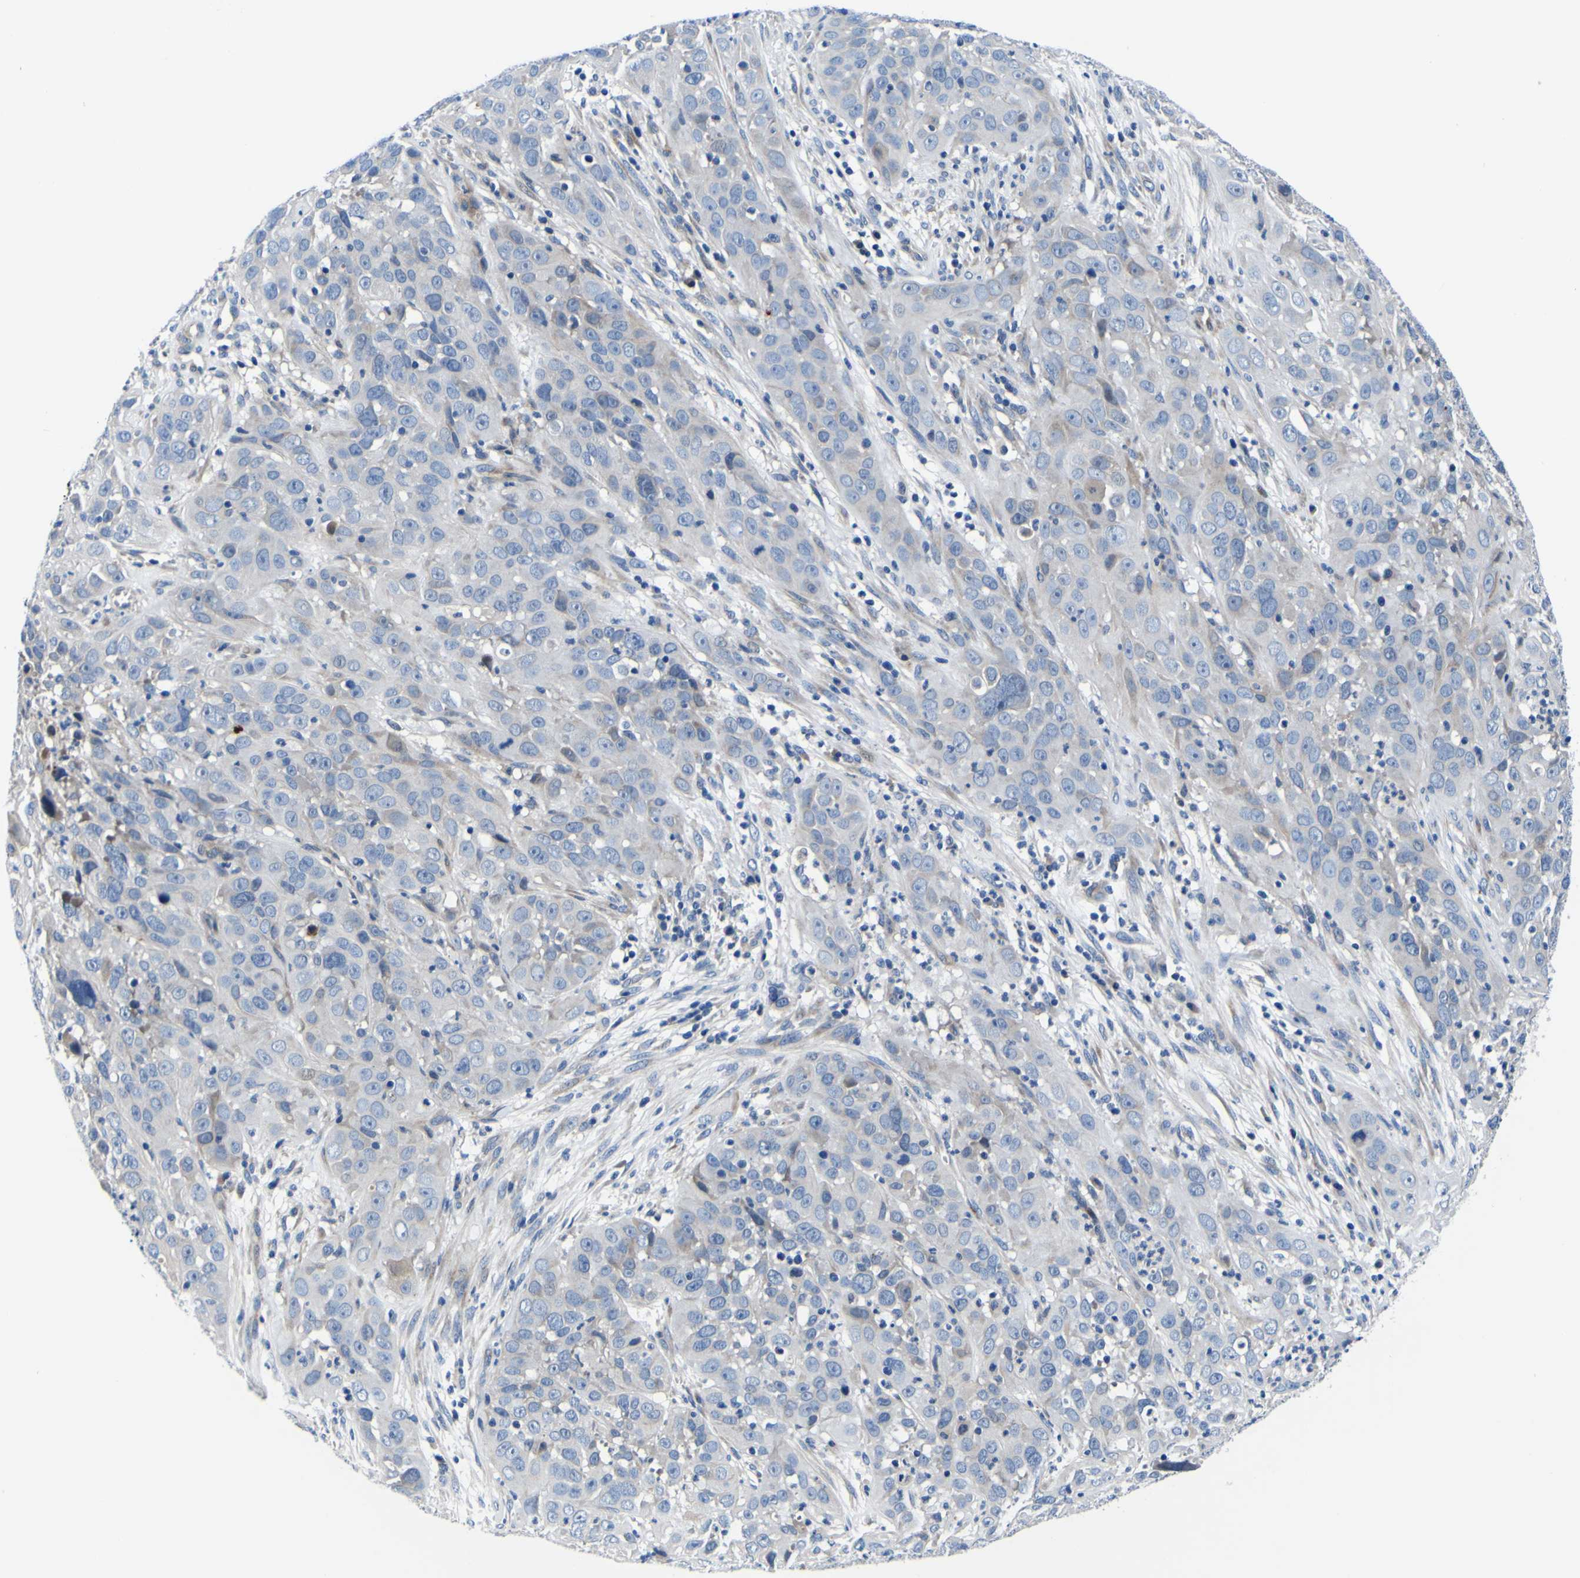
{"staining": {"intensity": "negative", "quantity": "none", "location": "none"}, "tissue": "cervical cancer", "cell_type": "Tumor cells", "image_type": "cancer", "snomed": [{"axis": "morphology", "description": "Squamous cell carcinoma, NOS"}, {"axis": "topography", "description": "Cervix"}], "caption": "Cervical cancer (squamous cell carcinoma) was stained to show a protein in brown. There is no significant positivity in tumor cells. (Immunohistochemistry, brightfield microscopy, high magnification).", "gene": "AGAP3", "patient": {"sex": "female", "age": 32}}